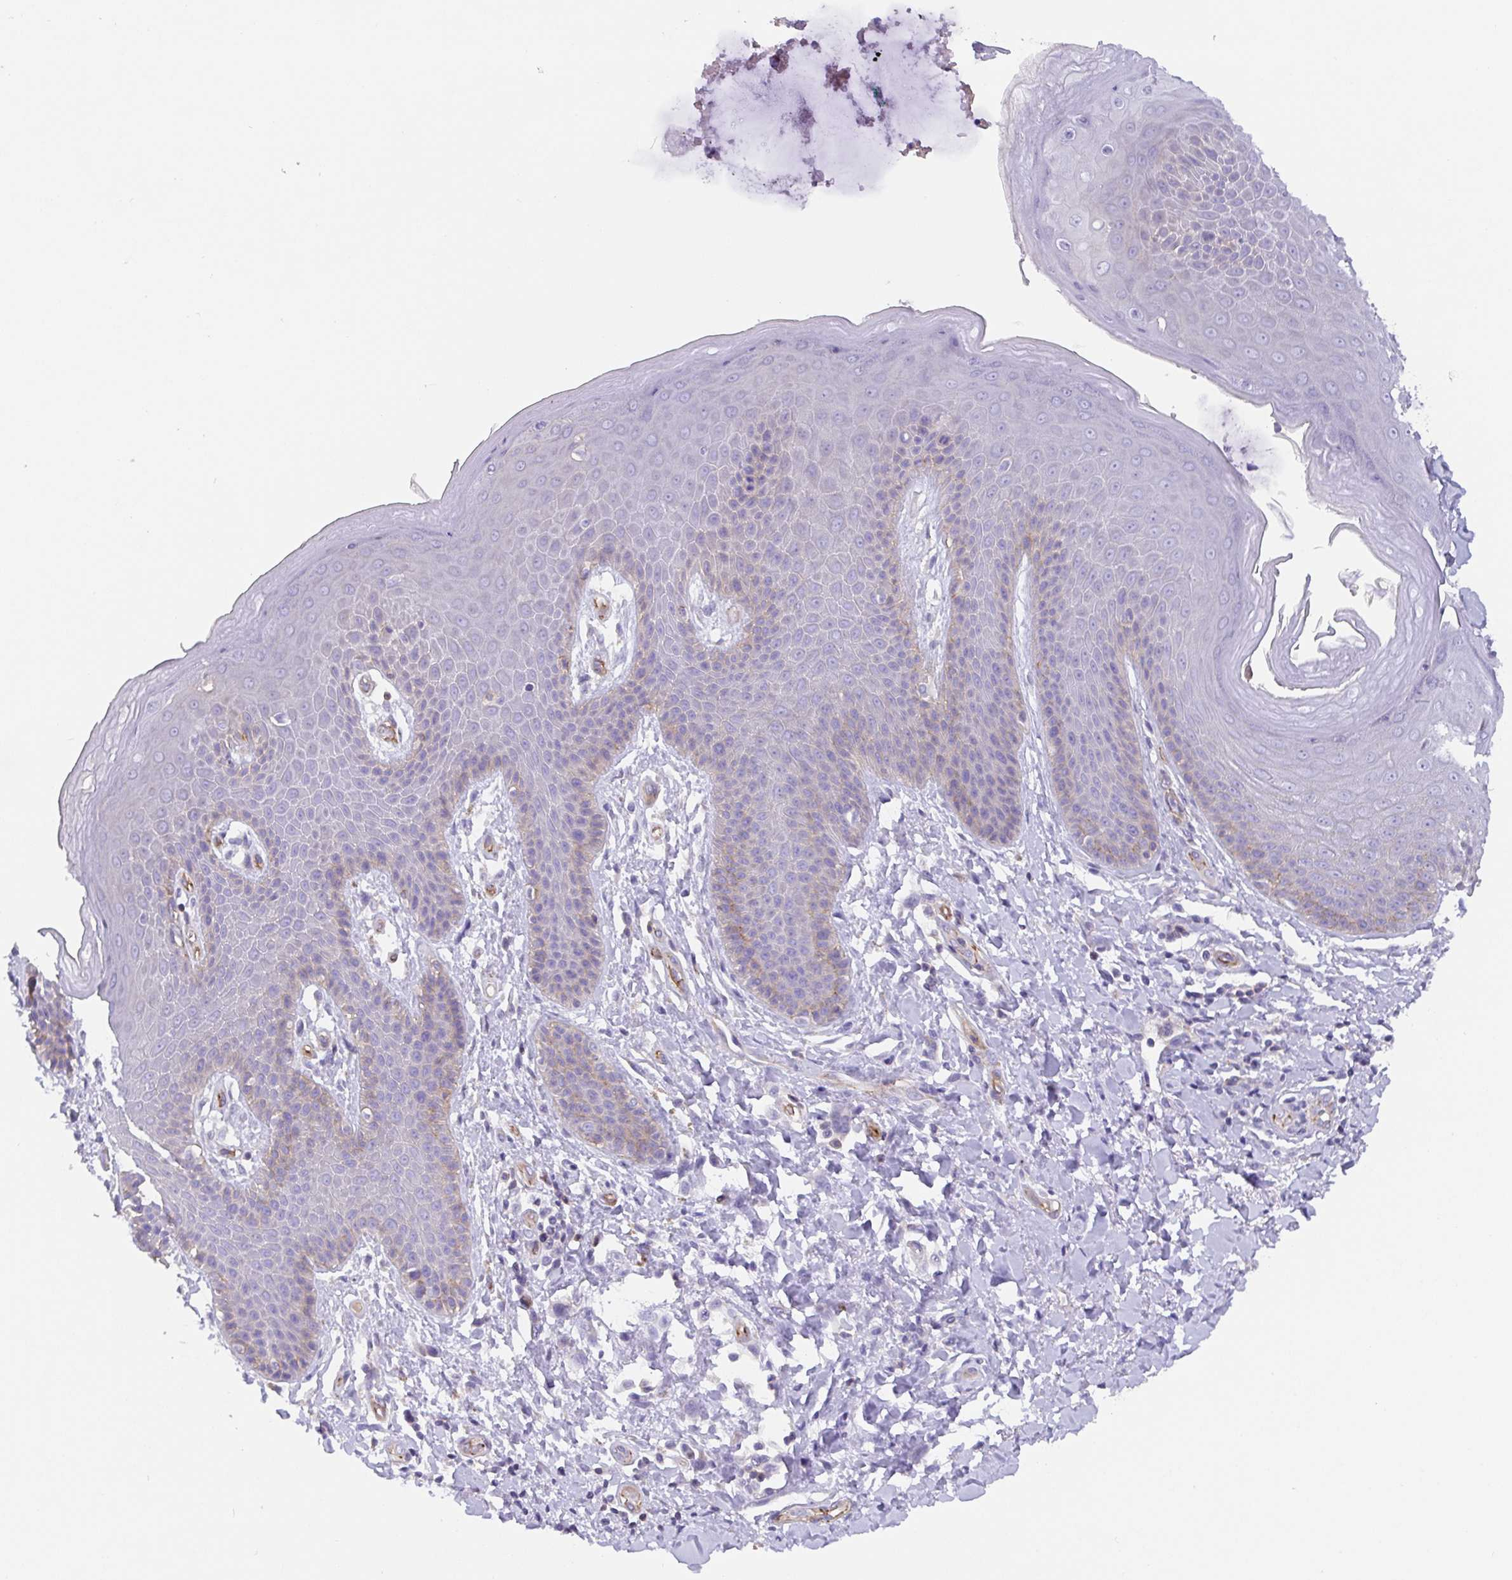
{"staining": {"intensity": "weak", "quantity": "<25%", "location": "cytoplasmic/membranous"}, "tissue": "skin", "cell_type": "Epidermal cells", "image_type": "normal", "snomed": [{"axis": "morphology", "description": "Normal tissue, NOS"}, {"axis": "topography", "description": "Anal"}, {"axis": "topography", "description": "Peripheral nerve tissue"}], "caption": "This is an immunohistochemistry micrograph of normal human skin. There is no positivity in epidermal cells.", "gene": "TRAM2", "patient": {"sex": "male", "age": 51}}